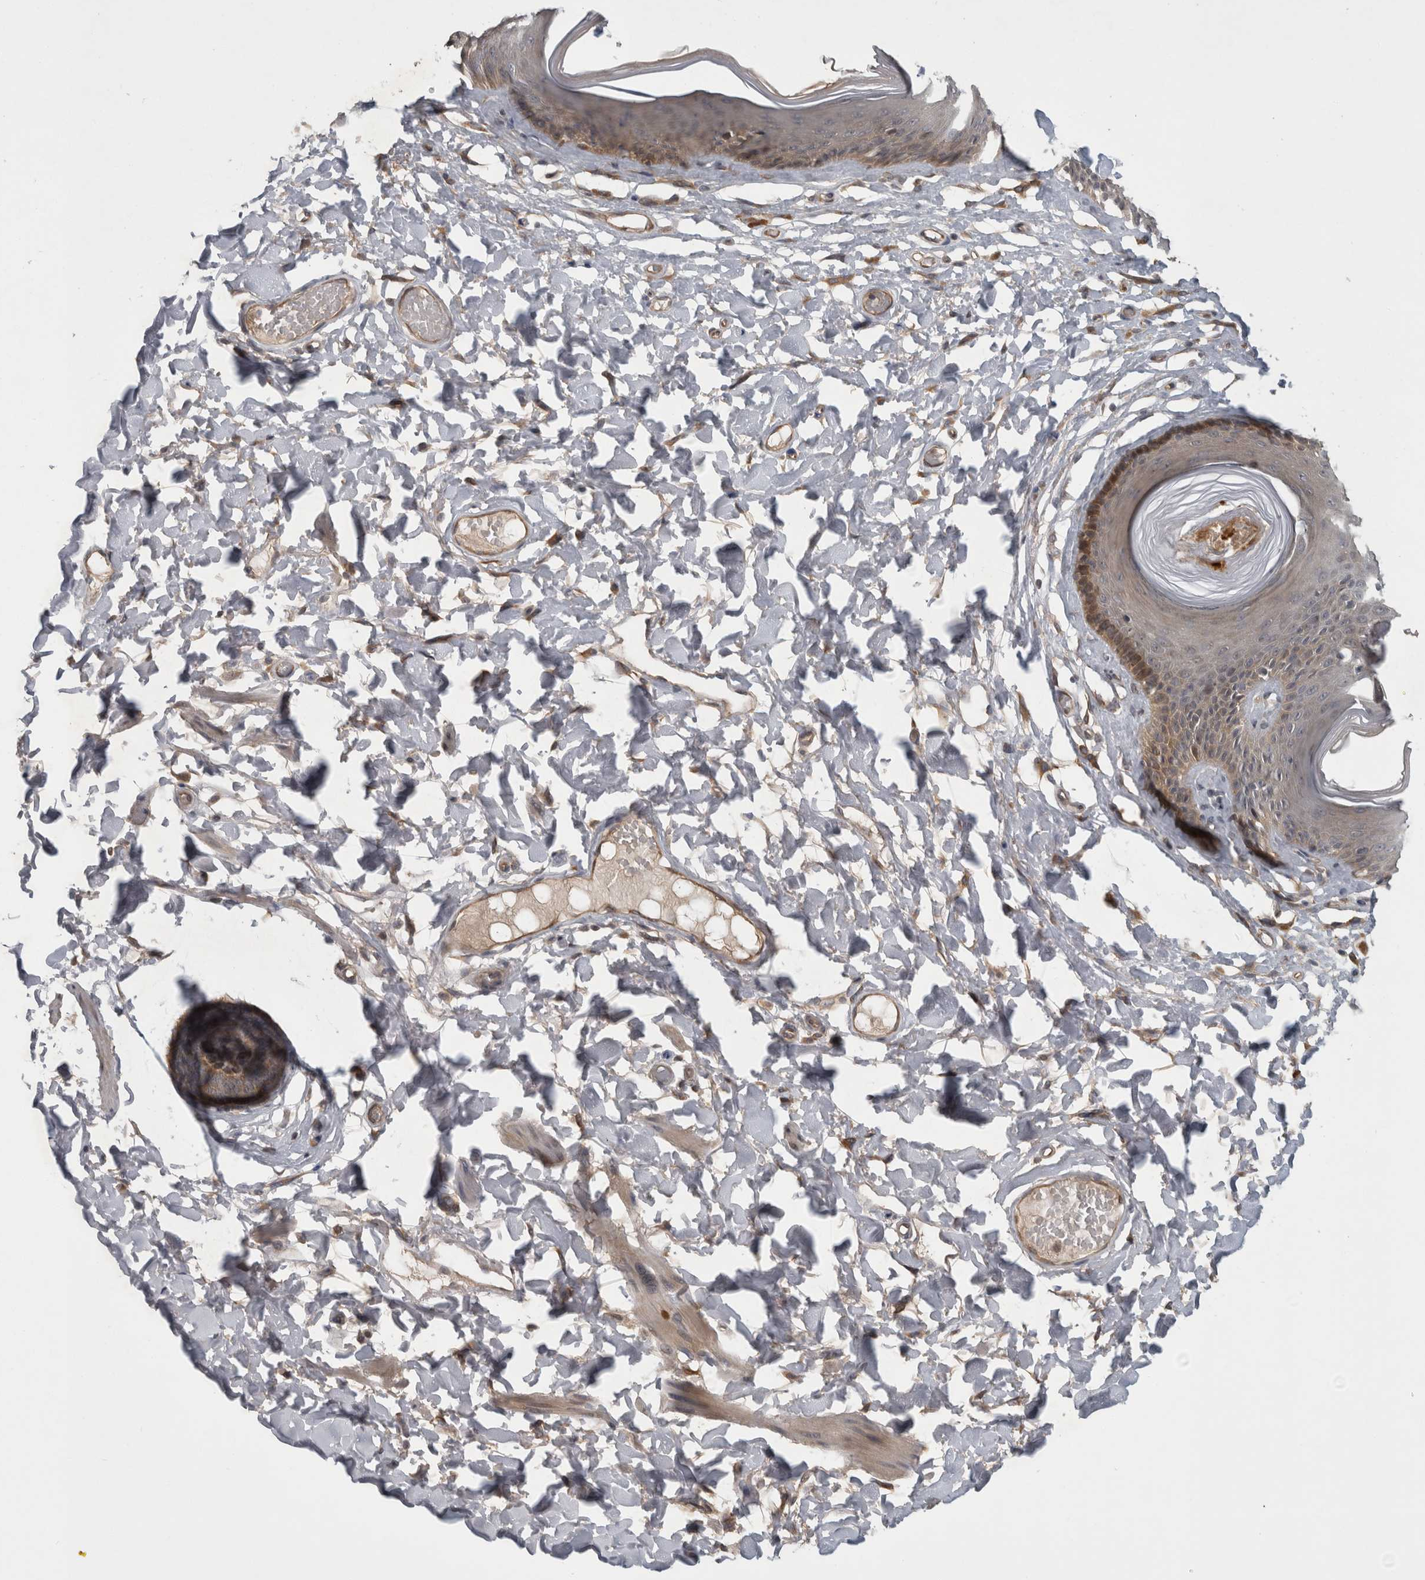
{"staining": {"intensity": "moderate", "quantity": ">75%", "location": "cytoplasmic/membranous"}, "tissue": "skin", "cell_type": "Epidermal cells", "image_type": "normal", "snomed": [{"axis": "morphology", "description": "Normal tissue, NOS"}, {"axis": "topography", "description": "Vulva"}], "caption": "Immunohistochemical staining of benign human skin demonstrates >75% levels of moderate cytoplasmic/membranous protein expression in about >75% of epidermal cells. The staining was performed using DAB (3,3'-diaminobenzidine) to visualize the protein expression in brown, while the nuclei were stained in blue with hematoxylin (Magnification: 20x).", "gene": "TRMT61B", "patient": {"sex": "female", "age": 73}}